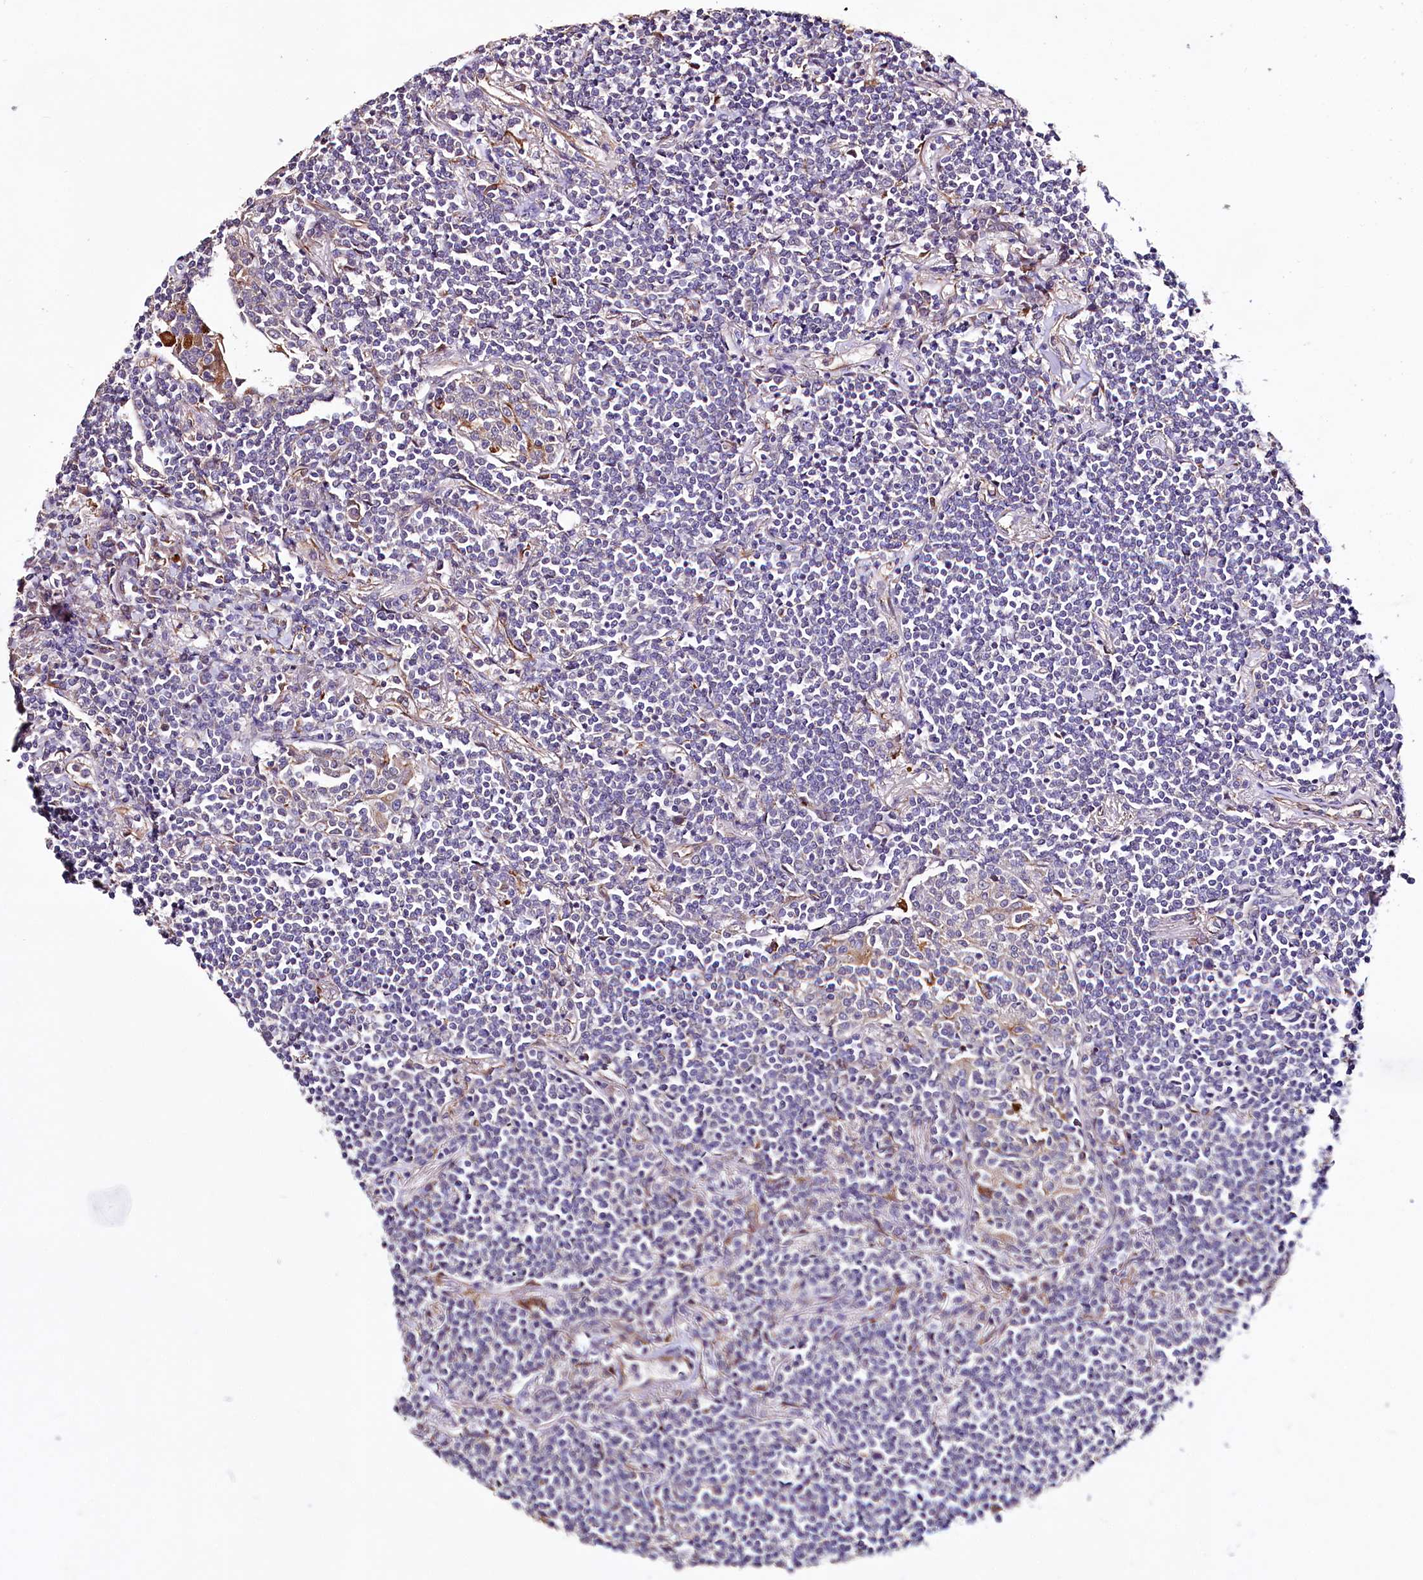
{"staining": {"intensity": "negative", "quantity": "none", "location": "none"}, "tissue": "lymphoma", "cell_type": "Tumor cells", "image_type": "cancer", "snomed": [{"axis": "morphology", "description": "Malignant lymphoma, non-Hodgkin's type, Low grade"}, {"axis": "topography", "description": "Lung"}], "caption": "Lymphoma stained for a protein using immunohistochemistry (IHC) shows no expression tumor cells.", "gene": "TTC12", "patient": {"sex": "female", "age": 71}}